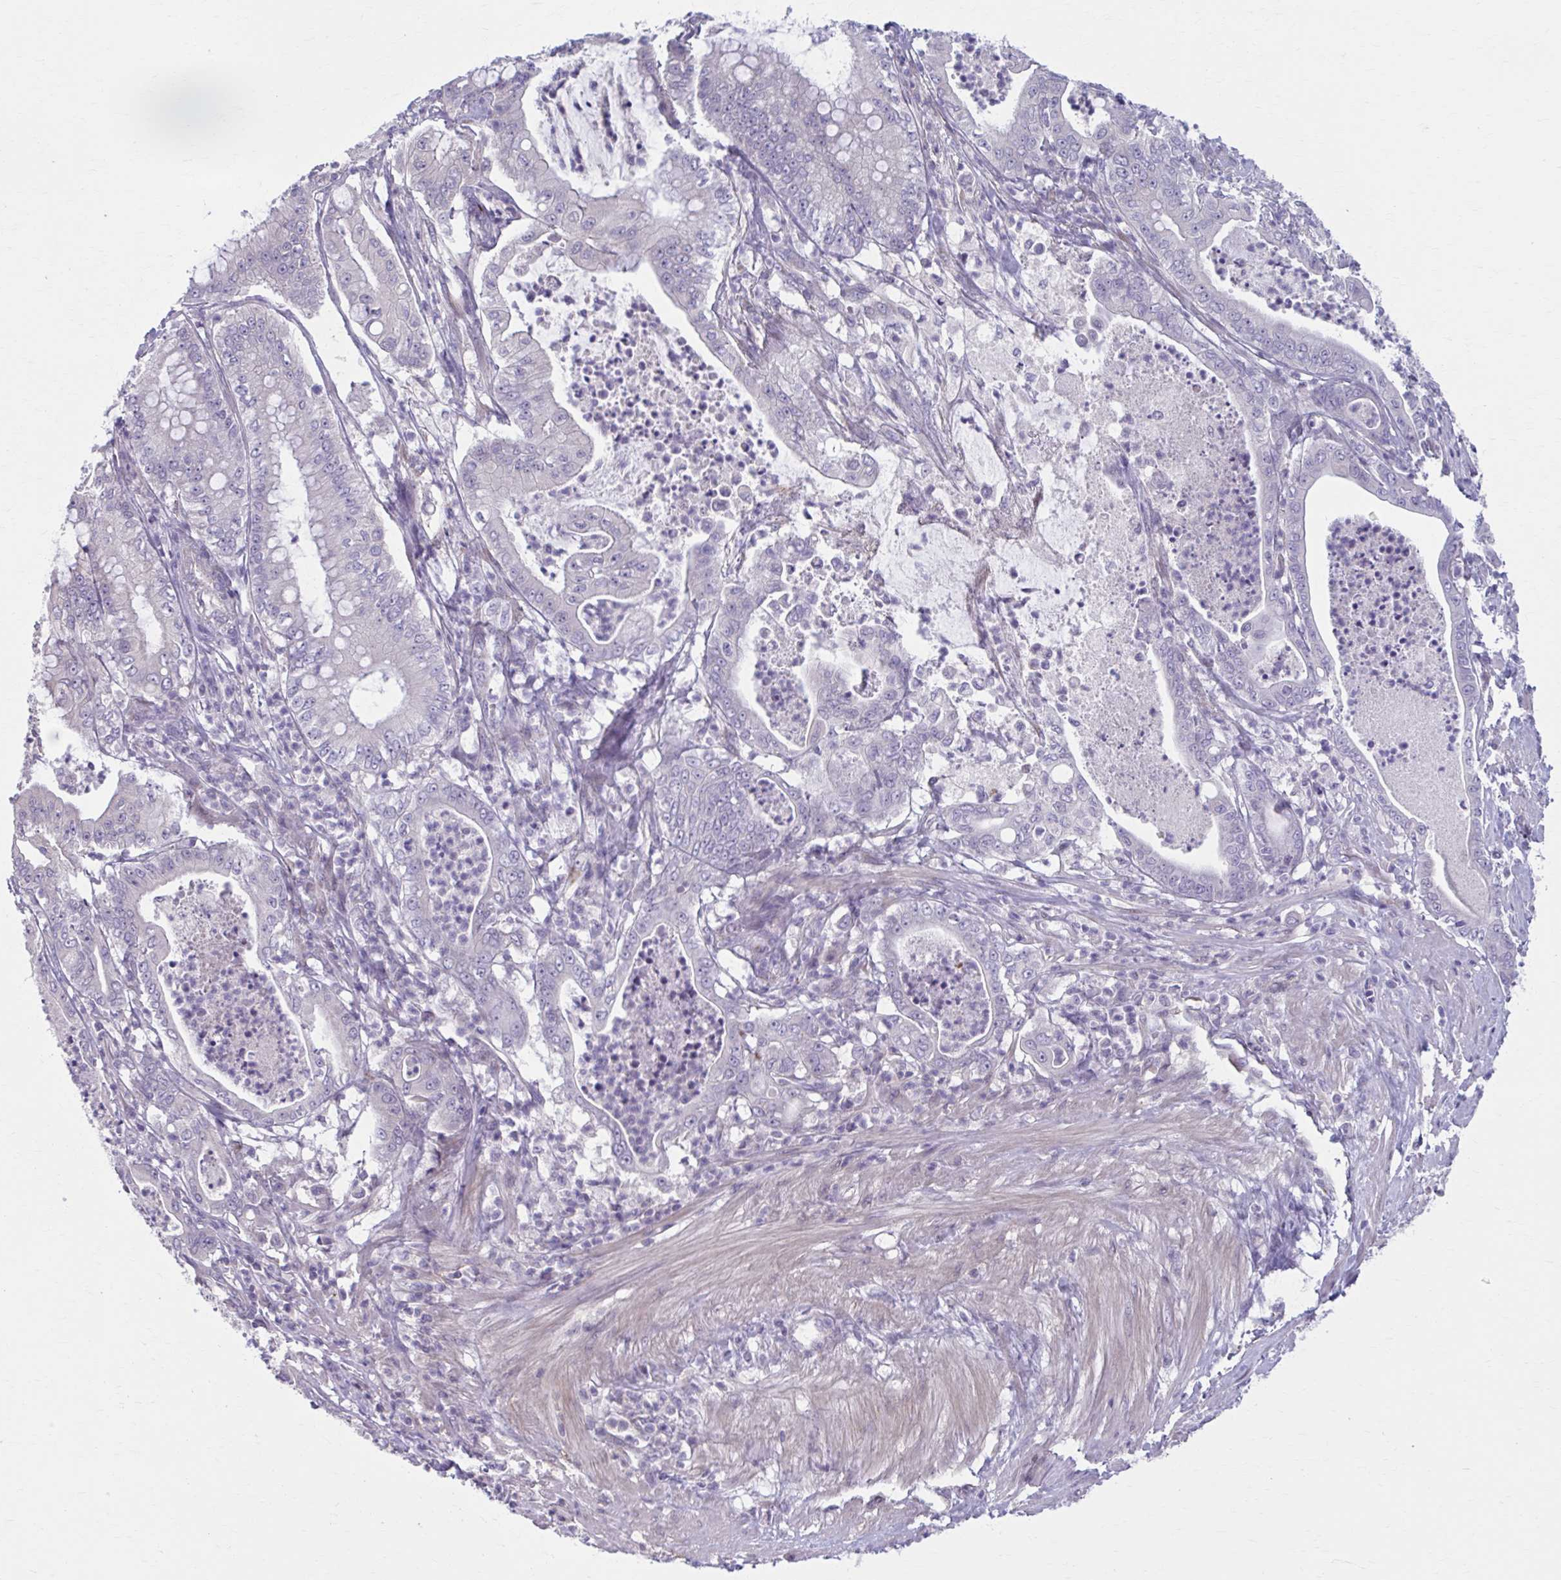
{"staining": {"intensity": "negative", "quantity": "none", "location": "none"}, "tissue": "pancreatic cancer", "cell_type": "Tumor cells", "image_type": "cancer", "snomed": [{"axis": "morphology", "description": "Adenocarcinoma, NOS"}, {"axis": "topography", "description": "Pancreas"}], "caption": "Image shows no protein positivity in tumor cells of pancreatic cancer (adenocarcinoma) tissue. (DAB (3,3'-diaminobenzidine) immunohistochemistry (IHC) with hematoxylin counter stain).", "gene": "CHST3", "patient": {"sex": "male", "age": 71}}